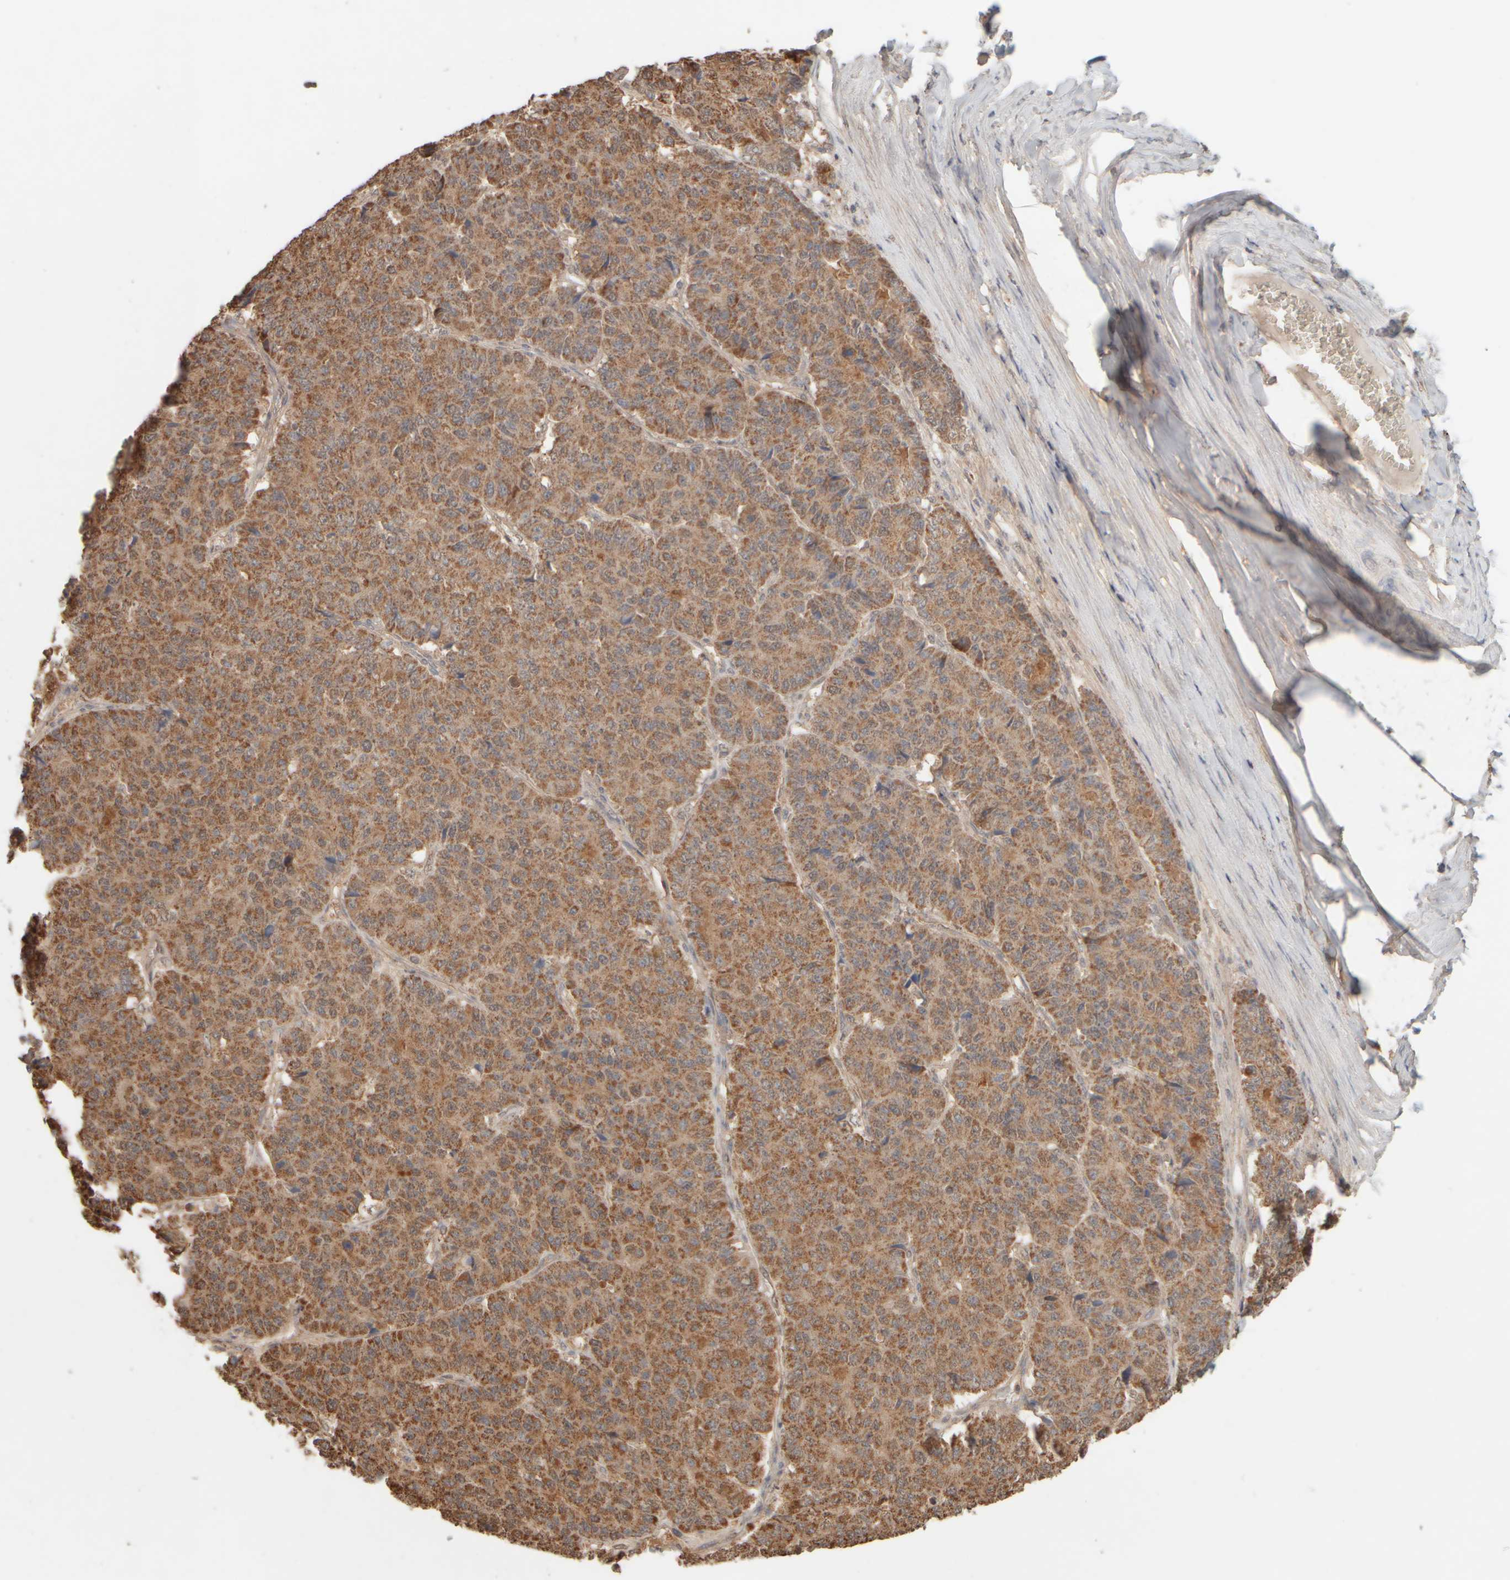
{"staining": {"intensity": "moderate", "quantity": ">75%", "location": "cytoplasmic/membranous"}, "tissue": "pancreatic cancer", "cell_type": "Tumor cells", "image_type": "cancer", "snomed": [{"axis": "morphology", "description": "Adenocarcinoma, NOS"}, {"axis": "topography", "description": "Pancreas"}], "caption": "Immunohistochemistry image of adenocarcinoma (pancreatic) stained for a protein (brown), which reveals medium levels of moderate cytoplasmic/membranous staining in about >75% of tumor cells.", "gene": "EIF2B3", "patient": {"sex": "male", "age": 50}}